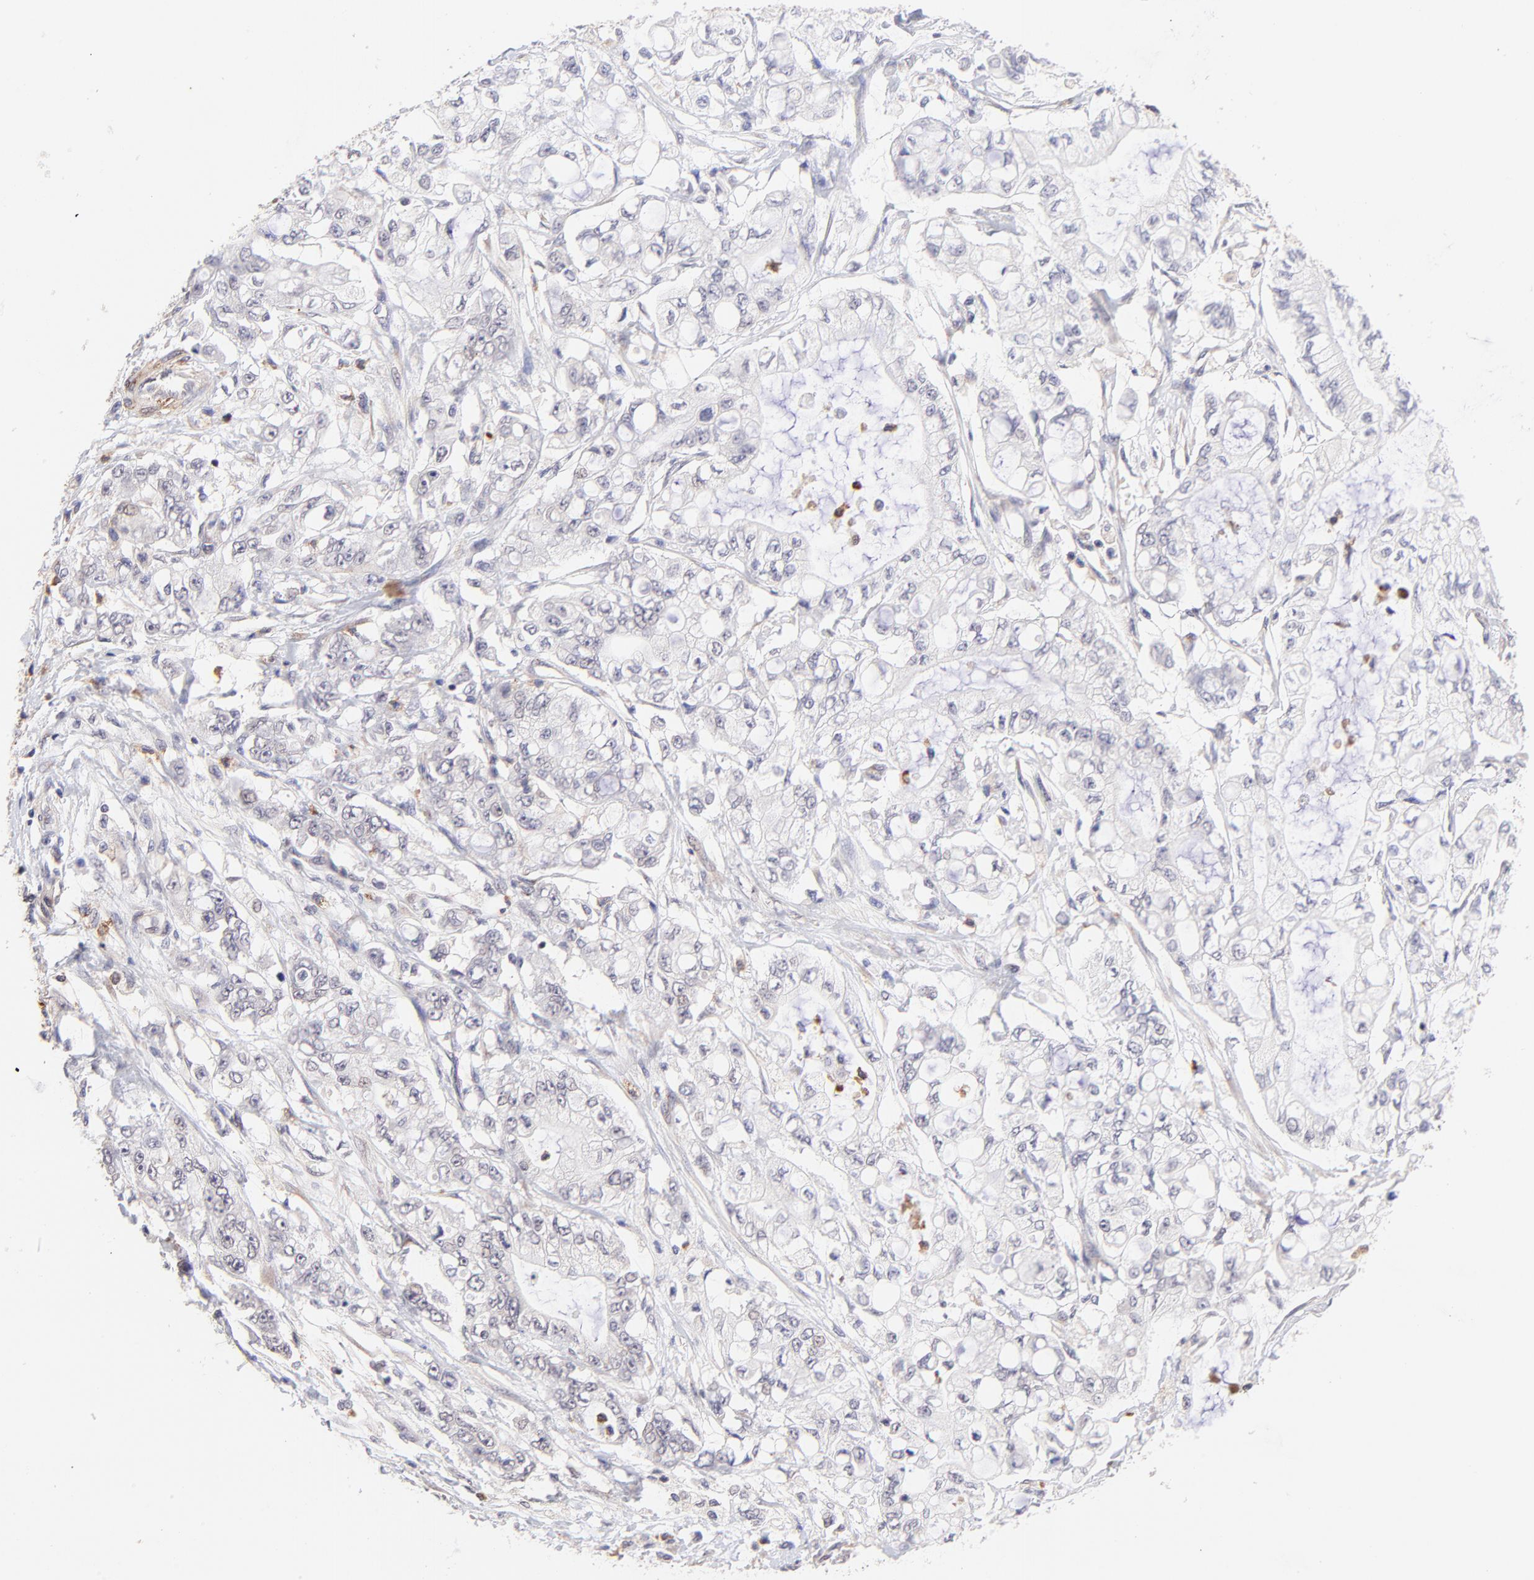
{"staining": {"intensity": "negative", "quantity": "none", "location": "none"}, "tissue": "pancreatic cancer", "cell_type": "Tumor cells", "image_type": "cancer", "snomed": [{"axis": "morphology", "description": "Adenocarcinoma, NOS"}, {"axis": "topography", "description": "Pancreas"}], "caption": "Immunohistochemistry of pancreatic adenocarcinoma reveals no staining in tumor cells.", "gene": "MED12", "patient": {"sex": "male", "age": 79}}